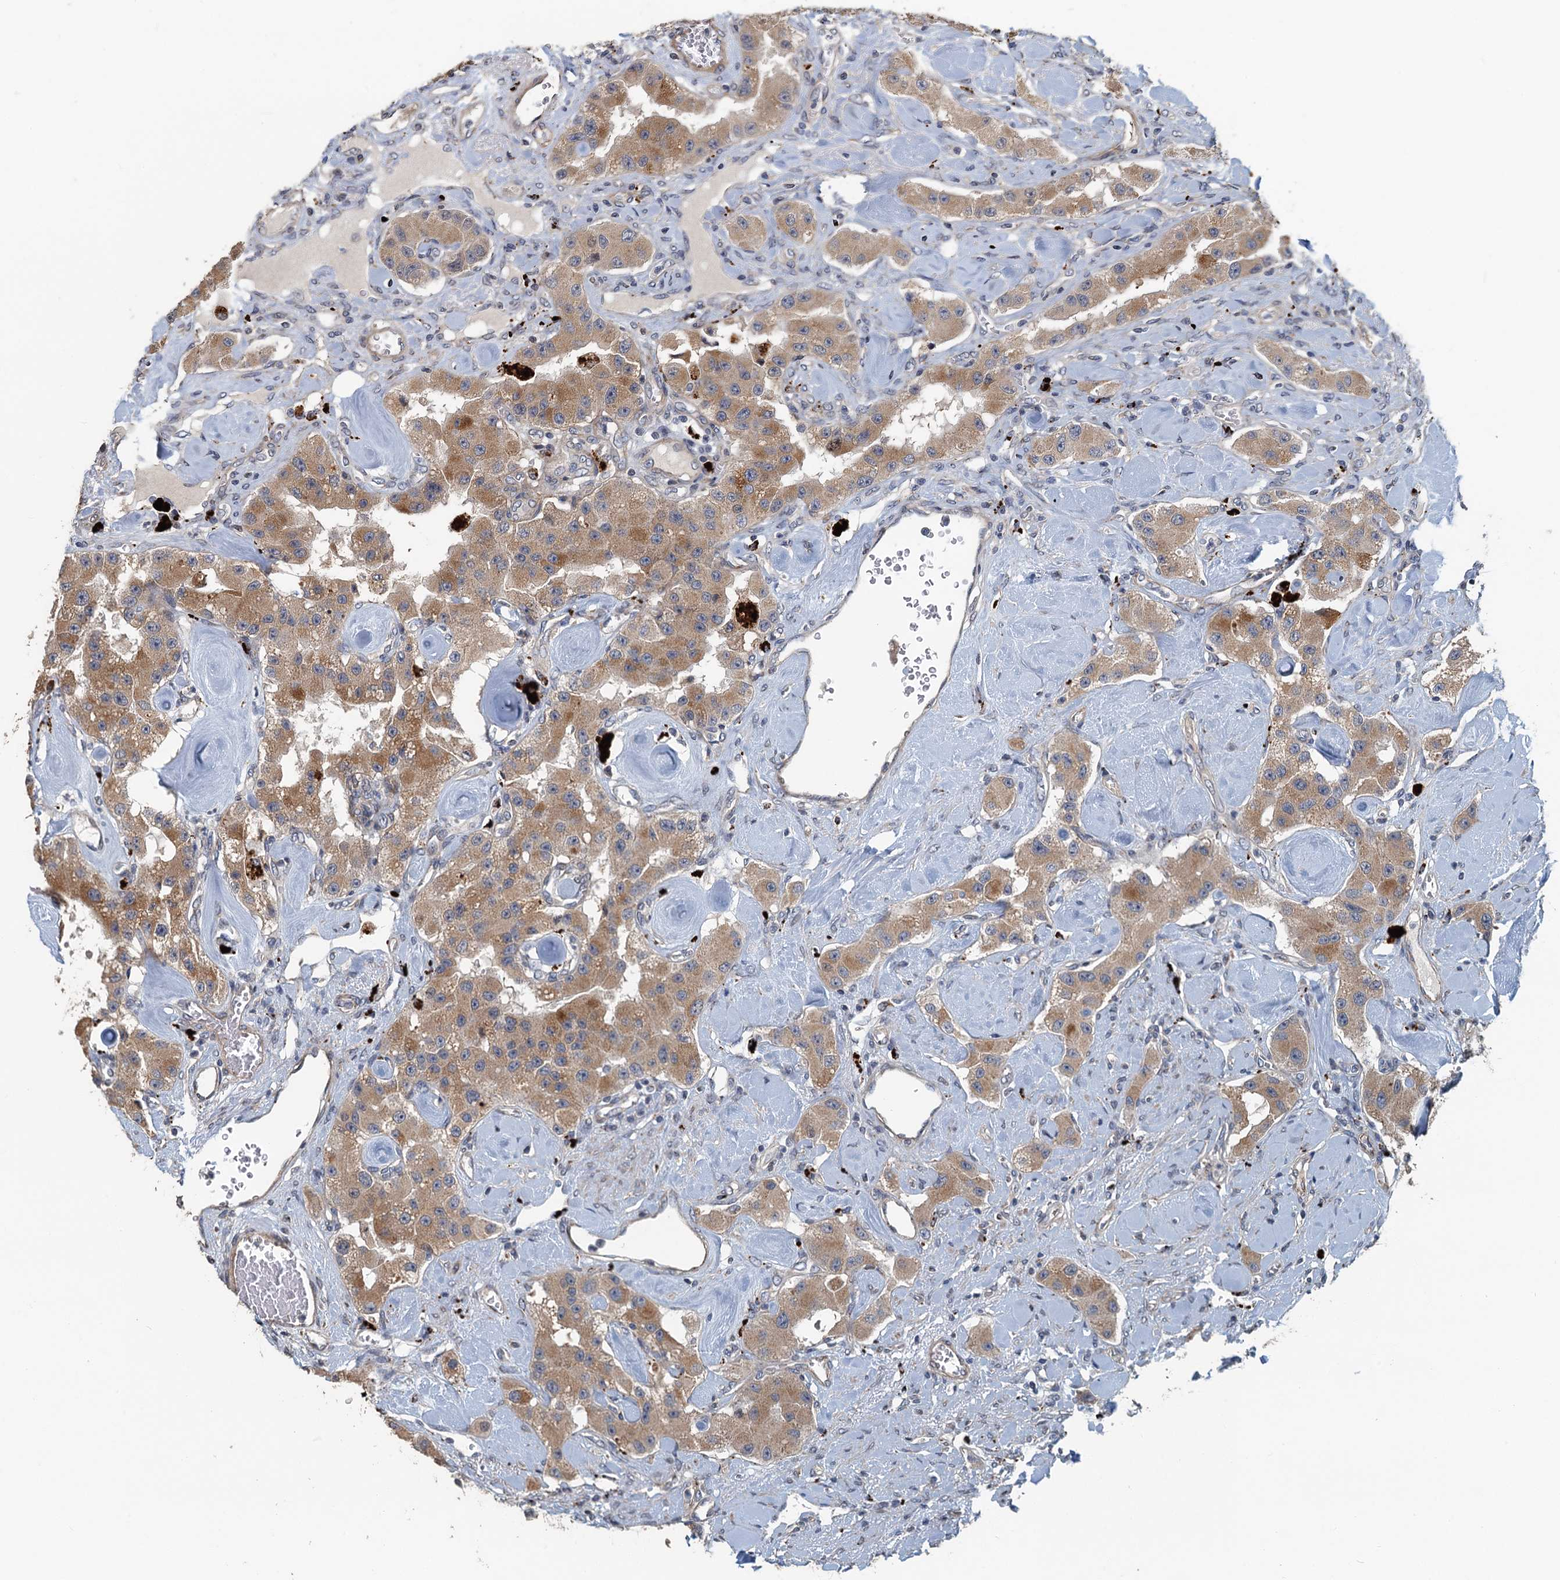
{"staining": {"intensity": "moderate", "quantity": ">75%", "location": "cytoplasmic/membranous"}, "tissue": "carcinoid", "cell_type": "Tumor cells", "image_type": "cancer", "snomed": [{"axis": "morphology", "description": "Carcinoid, malignant, NOS"}, {"axis": "topography", "description": "Pancreas"}], "caption": "This is a histology image of IHC staining of malignant carcinoid, which shows moderate expression in the cytoplasmic/membranous of tumor cells.", "gene": "AGRN", "patient": {"sex": "male", "age": 41}}